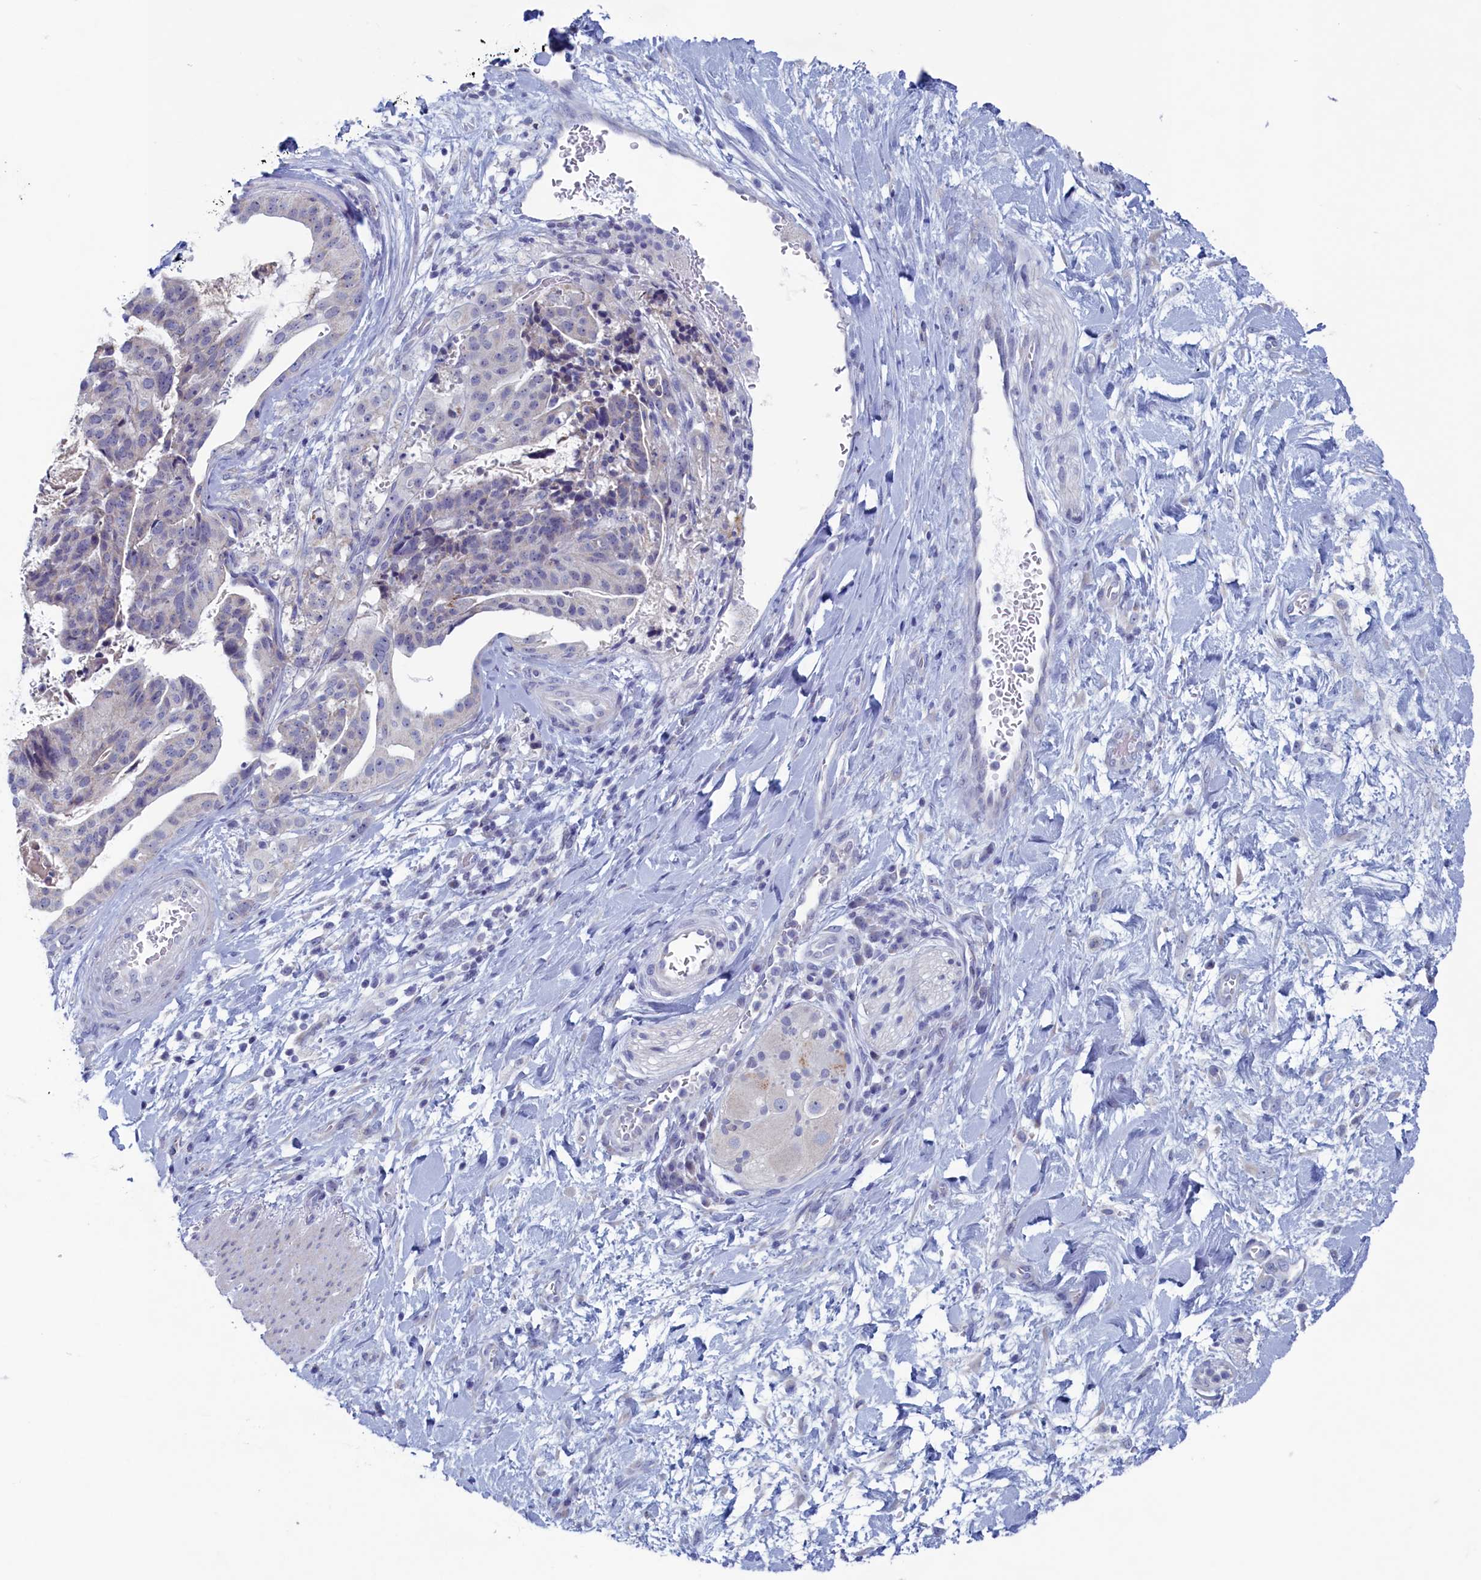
{"staining": {"intensity": "negative", "quantity": "none", "location": "none"}, "tissue": "stomach cancer", "cell_type": "Tumor cells", "image_type": "cancer", "snomed": [{"axis": "morphology", "description": "Adenocarcinoma, NOS"}, {"axis": "topography", "description": "Stomach"}], "caption": "The micrograph demonstrates no significant positivity in tumor cells of adenocarcinoma (stomach). Nuclei are stained in blue.", "gene": "WDR76", "patient": {"sex": "male", "age": 48}}